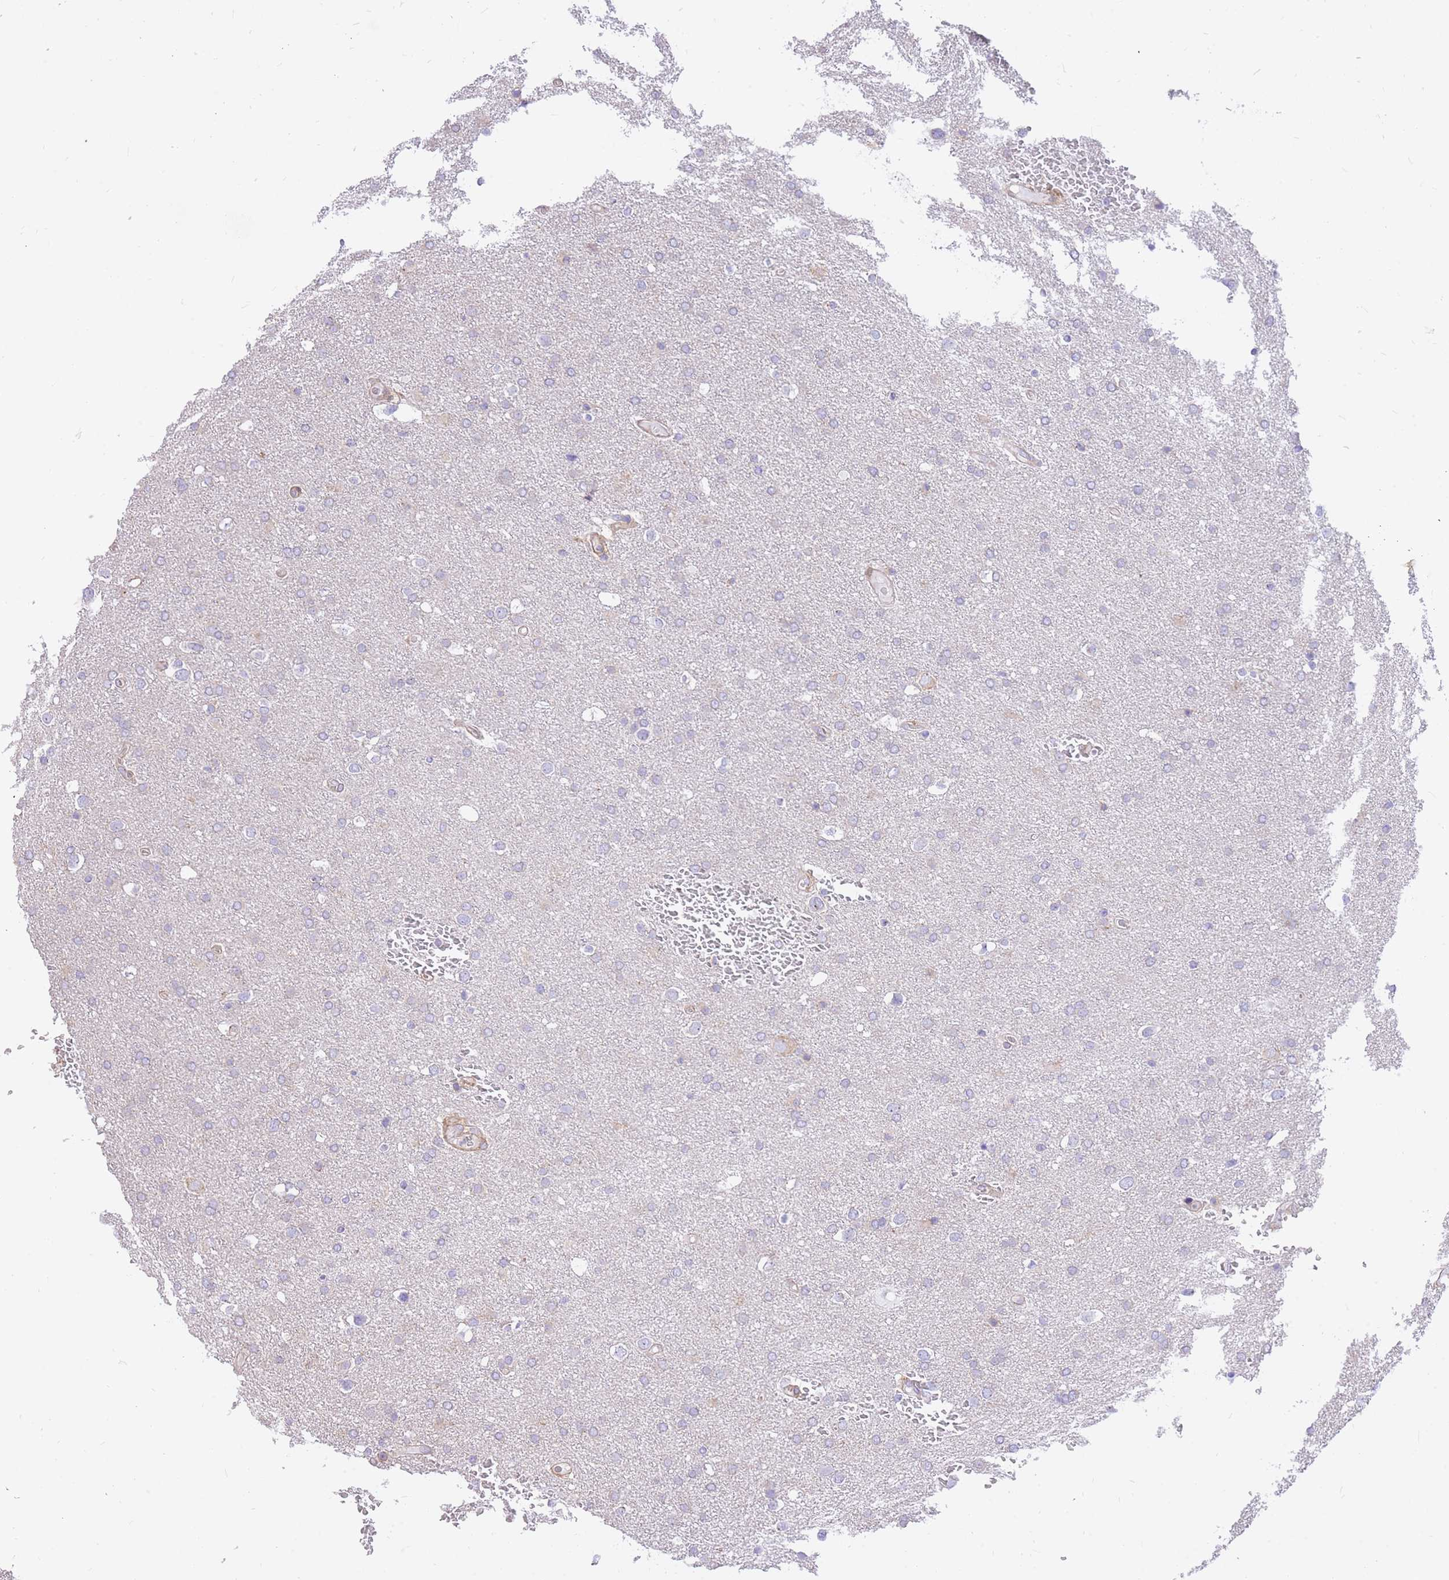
{"staining": {"intensity": "negative", "quantity": "none", "location": "none"}, "tissue": "glioma", "cell_type": "Tumor cells", "image_type": "cancer", "snomed": [{"axis": "morphology", "description": "Glioma, malignant, Low grade"}, {"axis": "topography", "description": "Brain"}], "caption": "A high-resolution micrograph shows immunohistochemistry staining of glioma, which exhibits no significant staining in tumor cells.", "gene": "GBP7", "patient": {"sex": "female", "age": 32}}